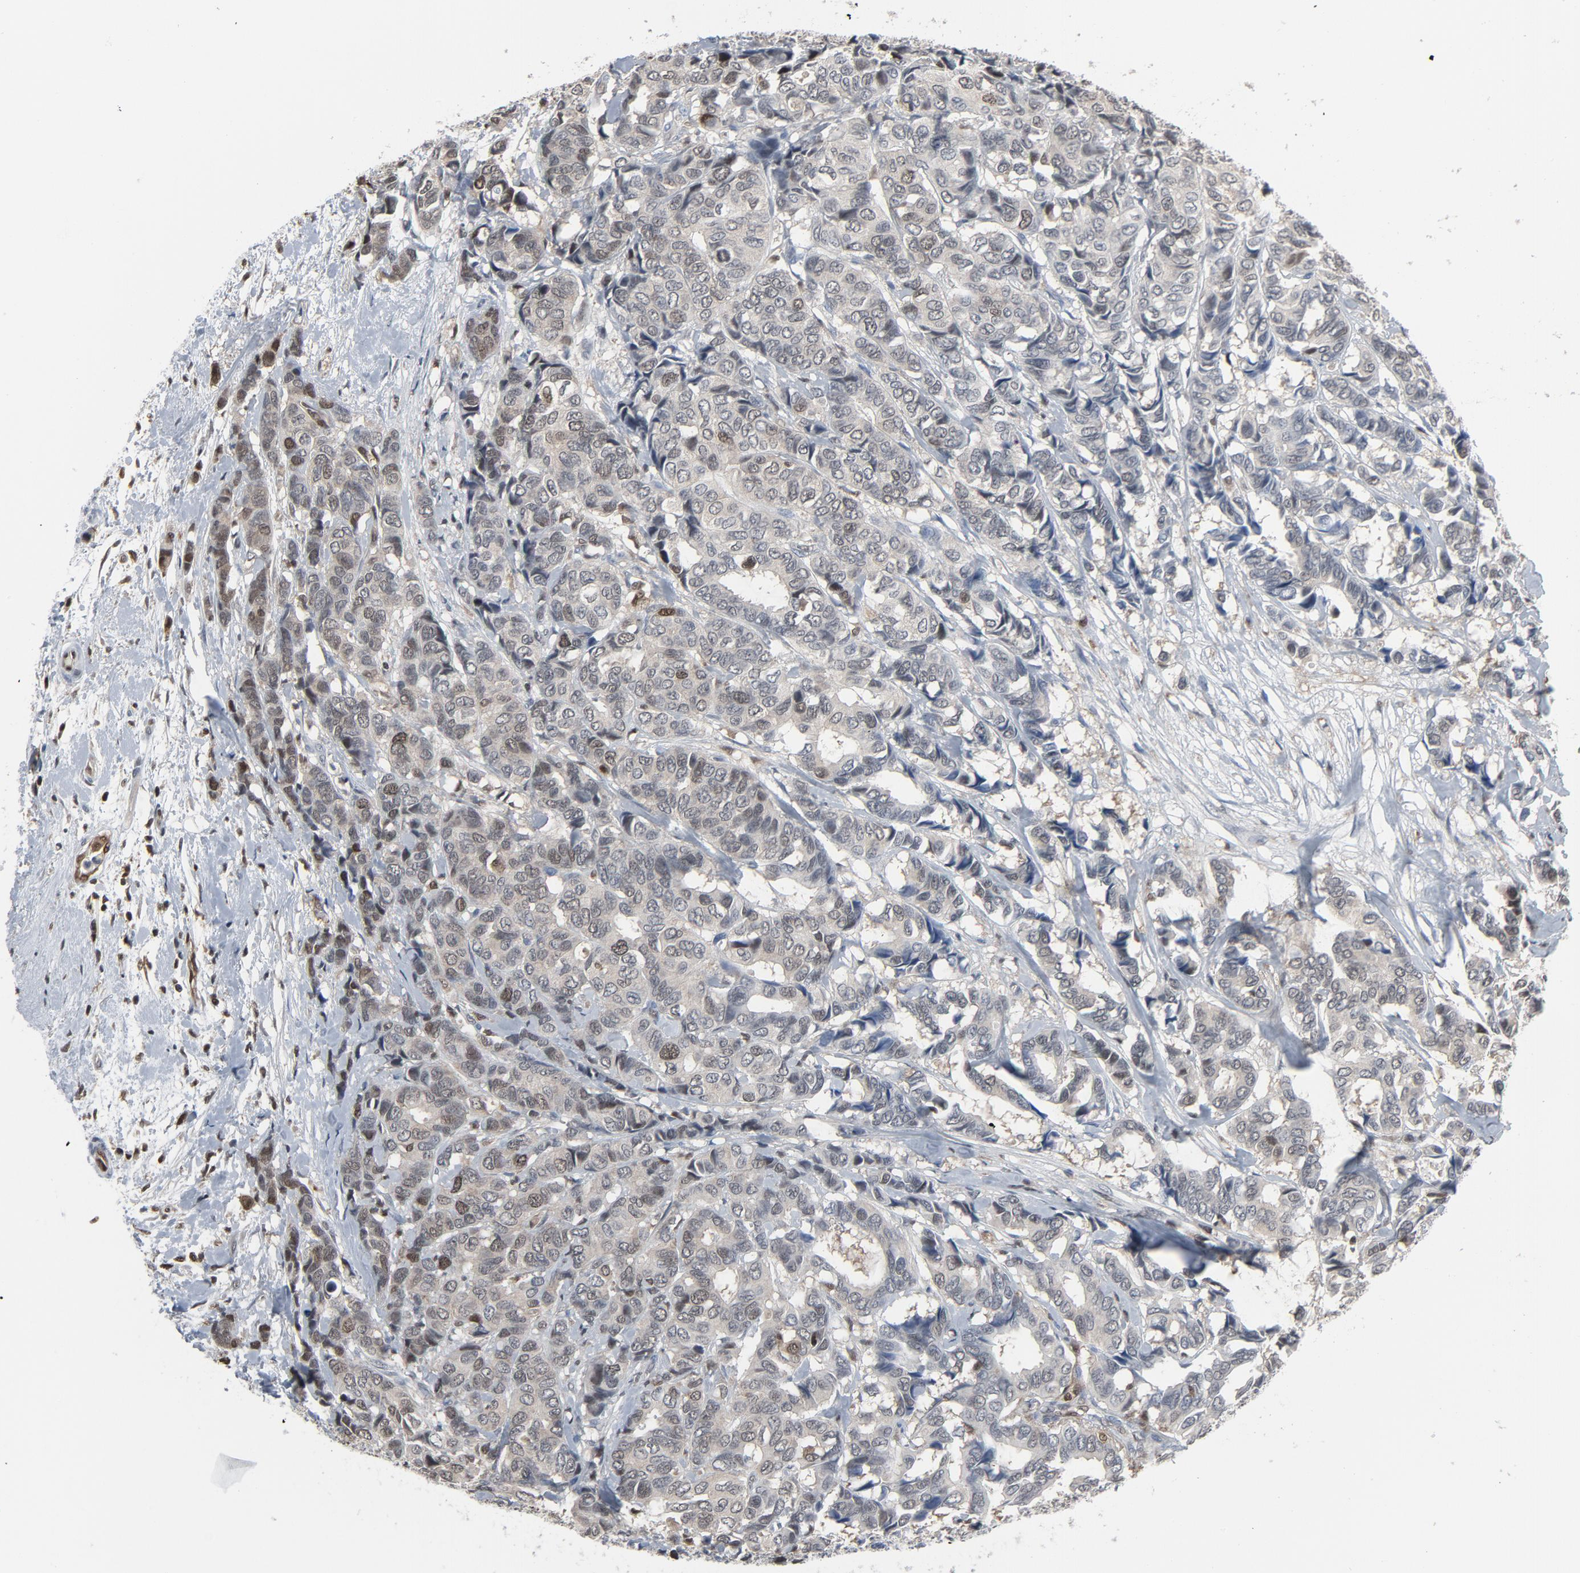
{"staining": {"intensity": "weak", "quantity": "25%-75%", "location": "cytoplasmic/membranous"}, "tissue": "breast cancer", "cell_type": "Tumor cells", "image_type": "cancer", "snomed": [{"axis": "morphology", "description": "Duct carcinoma"}, {"axis": "topography", "description": "Breast"}], "caption": "Human invasive ductal carcinoma (breast) stained with a protein marker shows weak staining in tumor cells.", "gene": "STAT5A", "patient": {"sex": "female", "age": 87}}